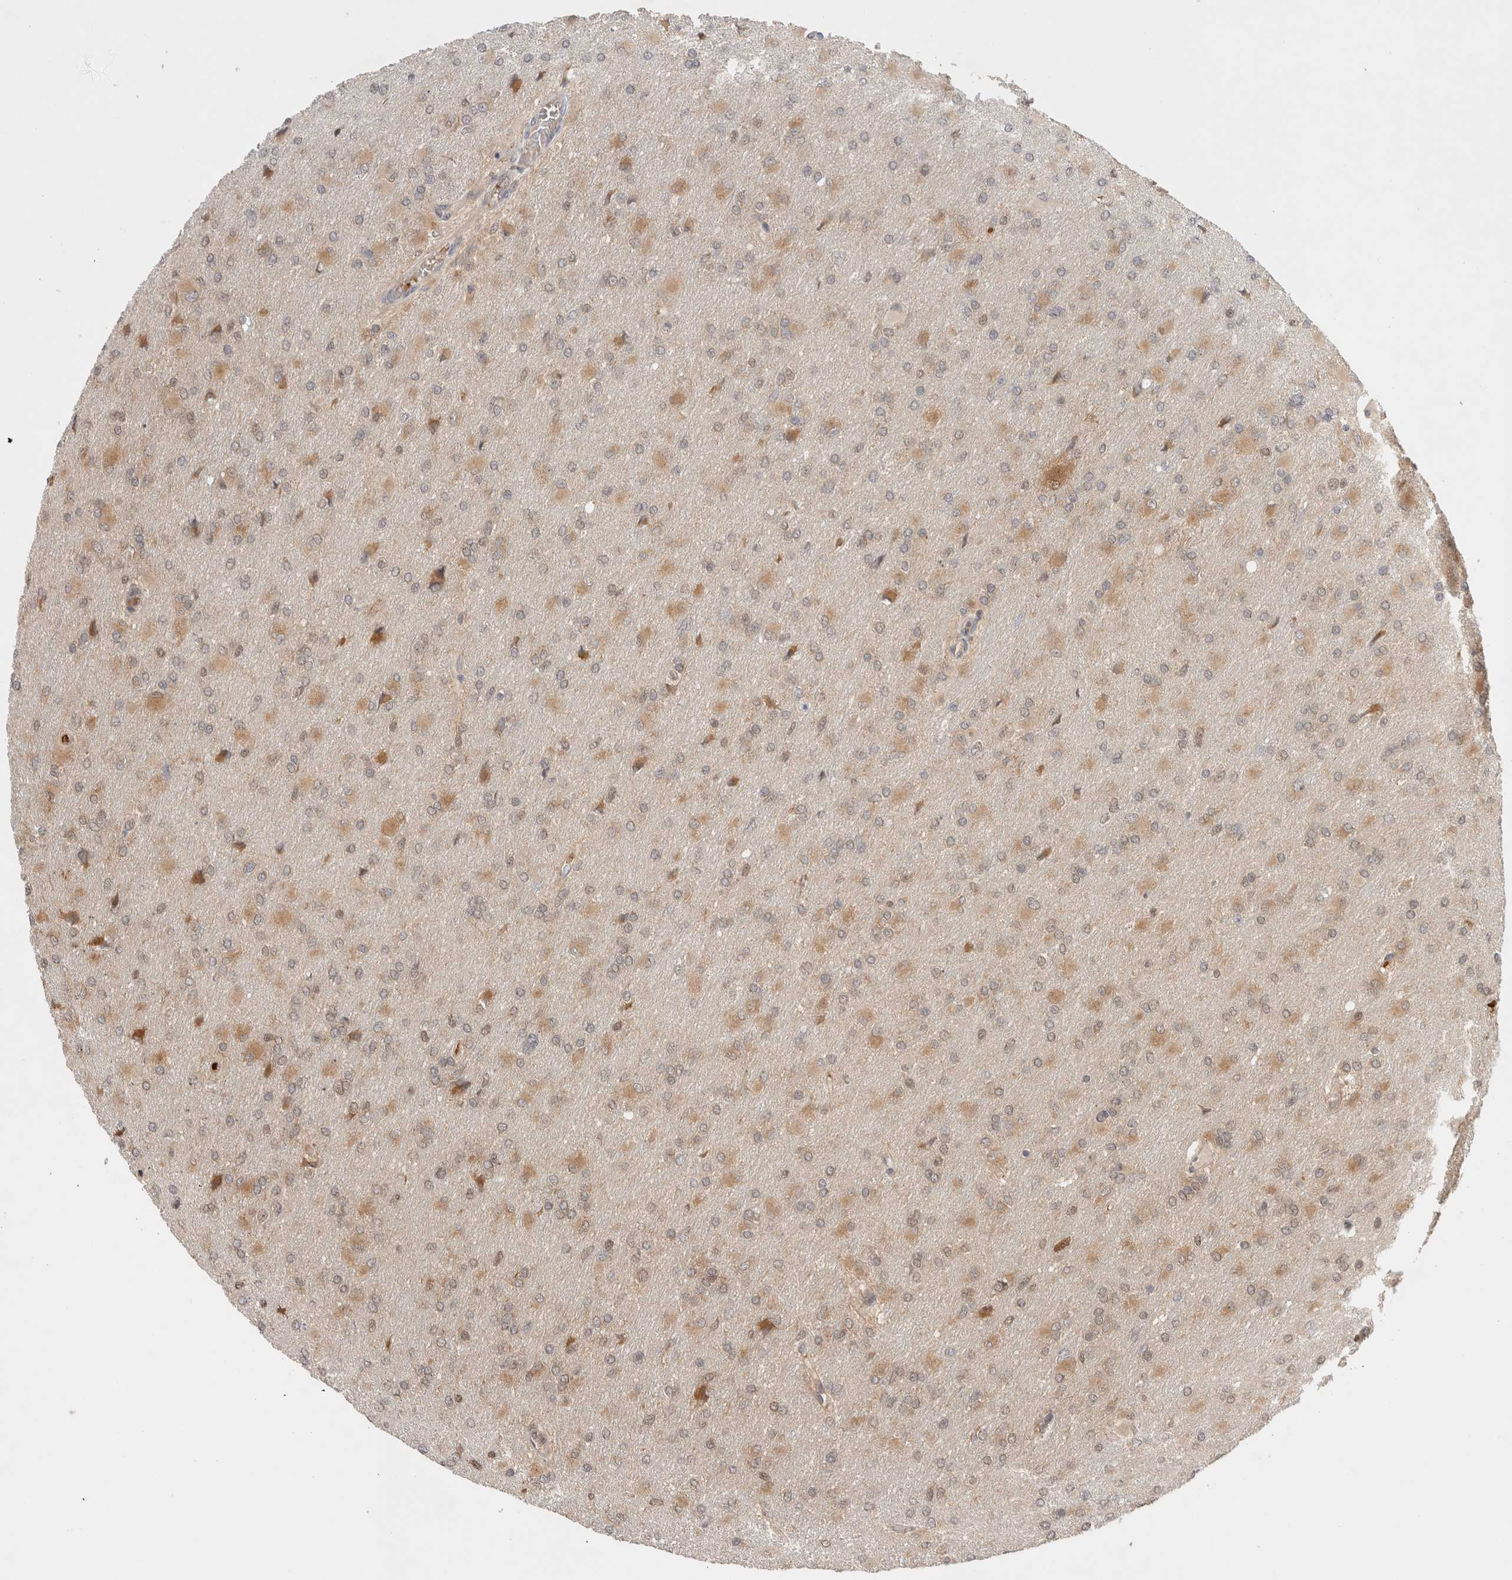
{"staining": {"intensity": "moderate", "quantity": "25%-75%", "location": "cytoplasmic/membranous"}, "tissue": "glioma", "cell_type": "Tumor cells", "image_type": "cancer", "snomed": [{"axis": "morphology", "description": "Glioma, malignant, High grade"}, {"axis": "topography", "description": "Cerebral cortex"}], "caption": "This is an image of IHC staining of glioma, which shows moderate staining in the cytoplasmic/membranous of tumor cells.", "gene": "OTUD6B", "patient": {"sex": "female", "age": 36}}